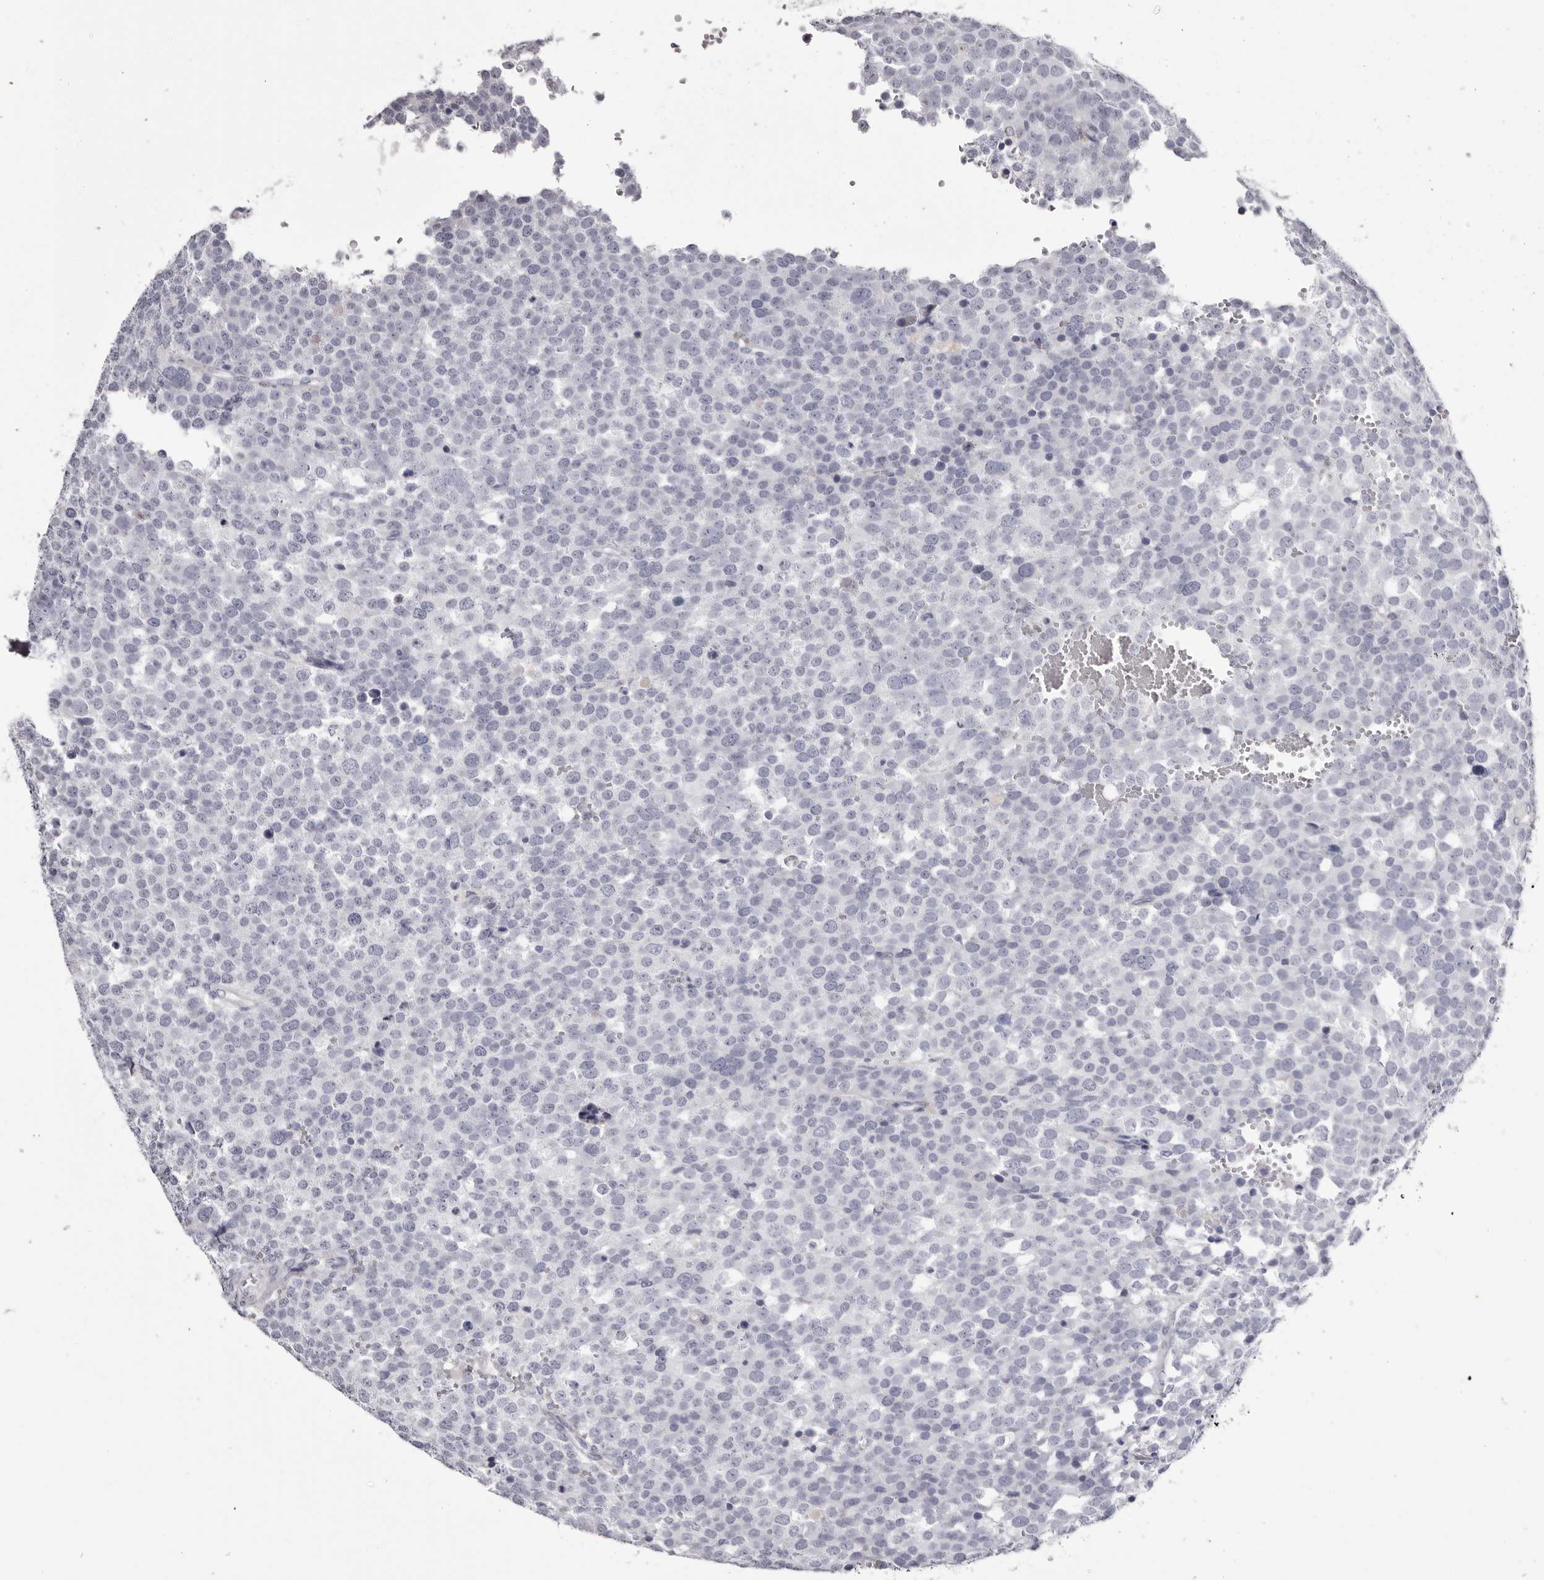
{"staining": {"intensity": "negative", "quantity": "none", "location": "none"}, "tissue": "testis cancer", "cell_type": "Tumor cells", "image_type": "cancer", "snomed": [{"axis": "morphology", "description": "Seminoma, NOS"}, {"axis": "topography", "description": "Testis"}], "caption": "DAB (3,3'-diaminobenzidine) immunohistochemical staining of testis cancer demonstrates no significant positivity in tumor cells. The staining is performed using DAB brown chromogen with nuclei counter-stained in using hematoxylin.", "gene": "CA6", "patient": {"sex": "male", "age": 71}}